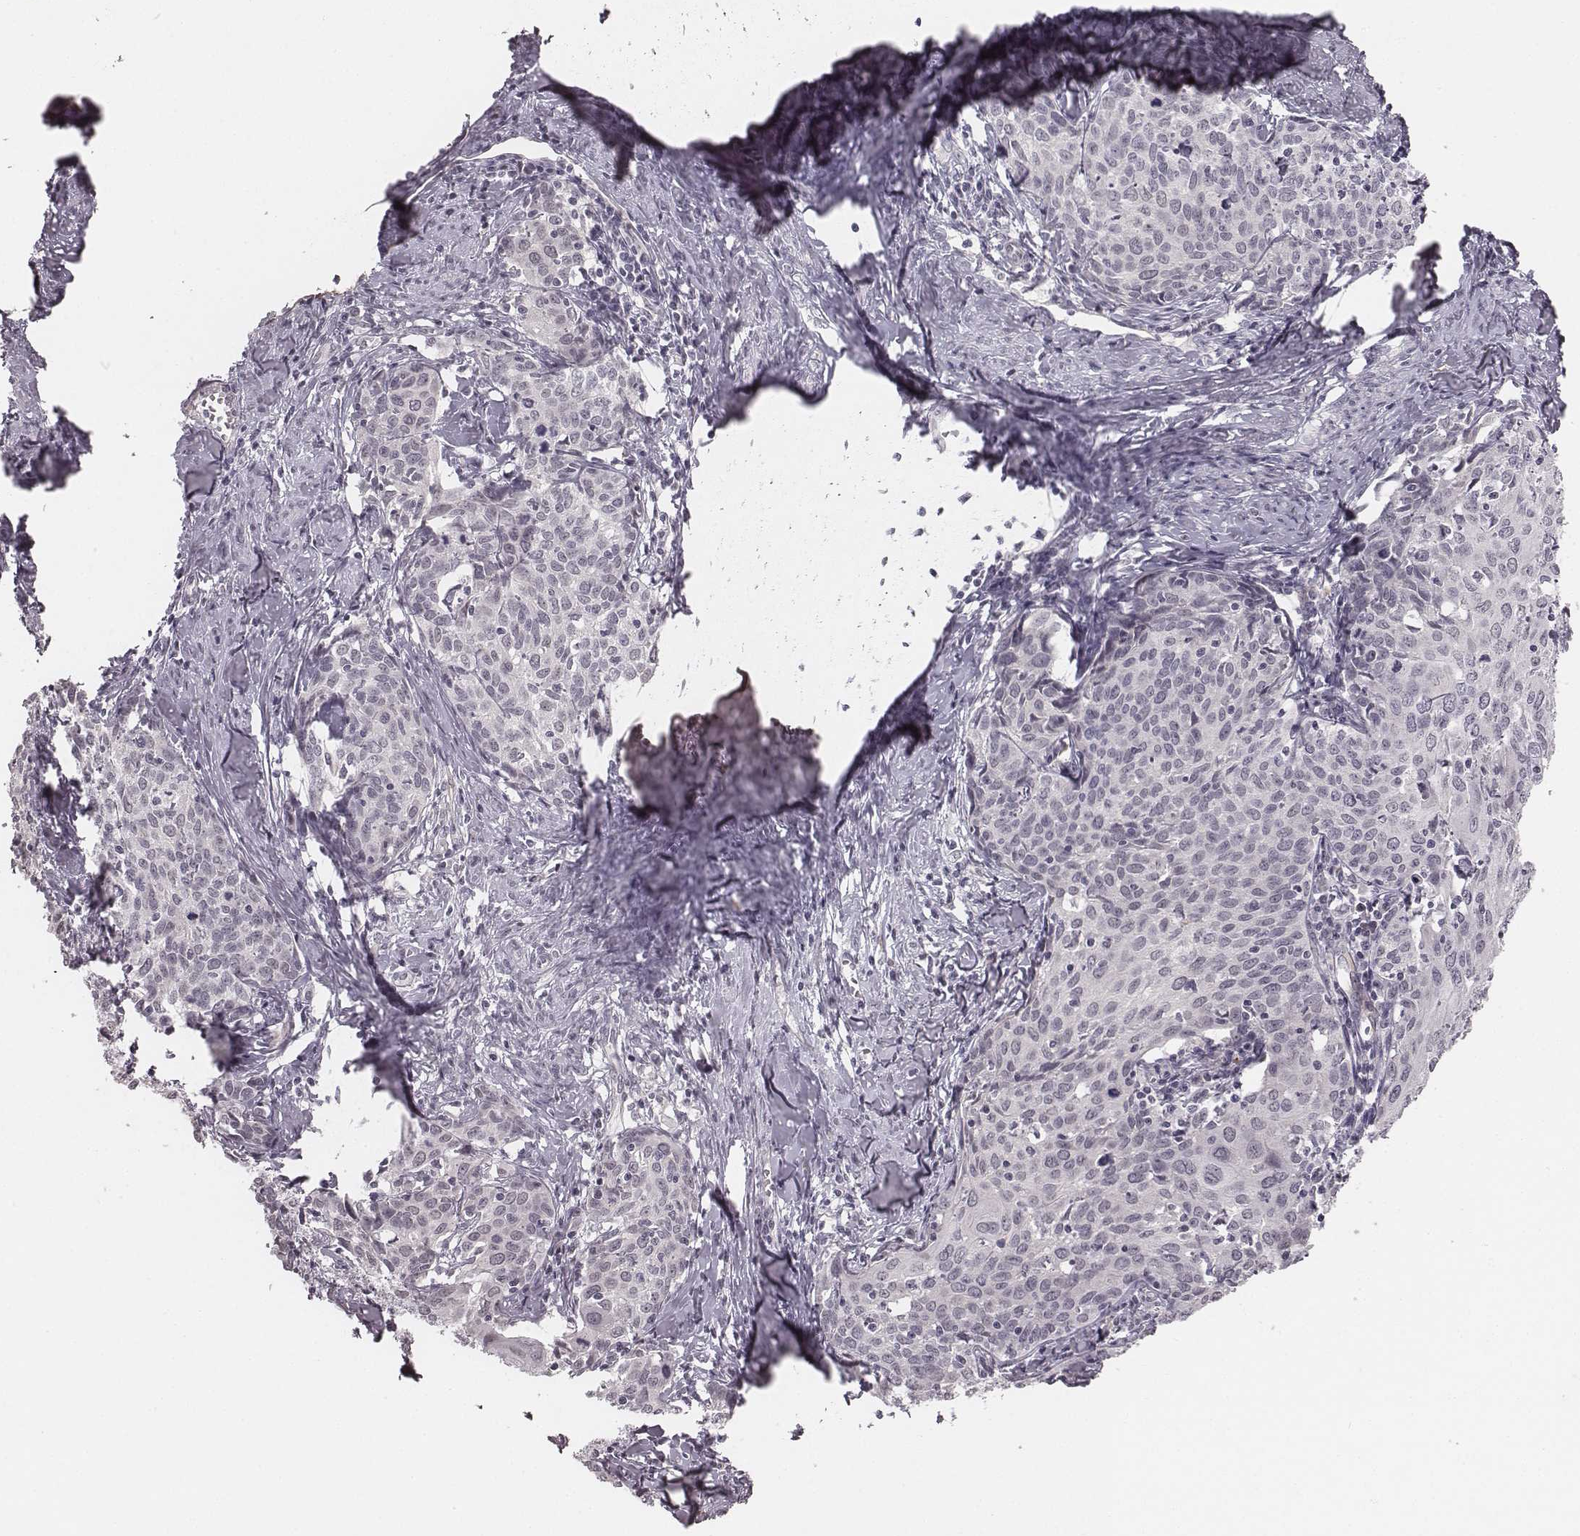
{"staining": {"intensity": "negative", "quantity": "none", "location": "none"}, "tissue": "cervical cancer", "cell_type": "Tumor cells", "image_type": "cancer", "snomed": [{"axis": "morphology", "description": "Squamous cell carcinoma, NOS"}, {"axis": "topography", "description": "Cervix"}], "caption": "There is no significant staining in tumor cells of cervical squamous cell carcinoma.", "gene": "RPGRIP1", "patient": {"sex": "female", "age": 62}}